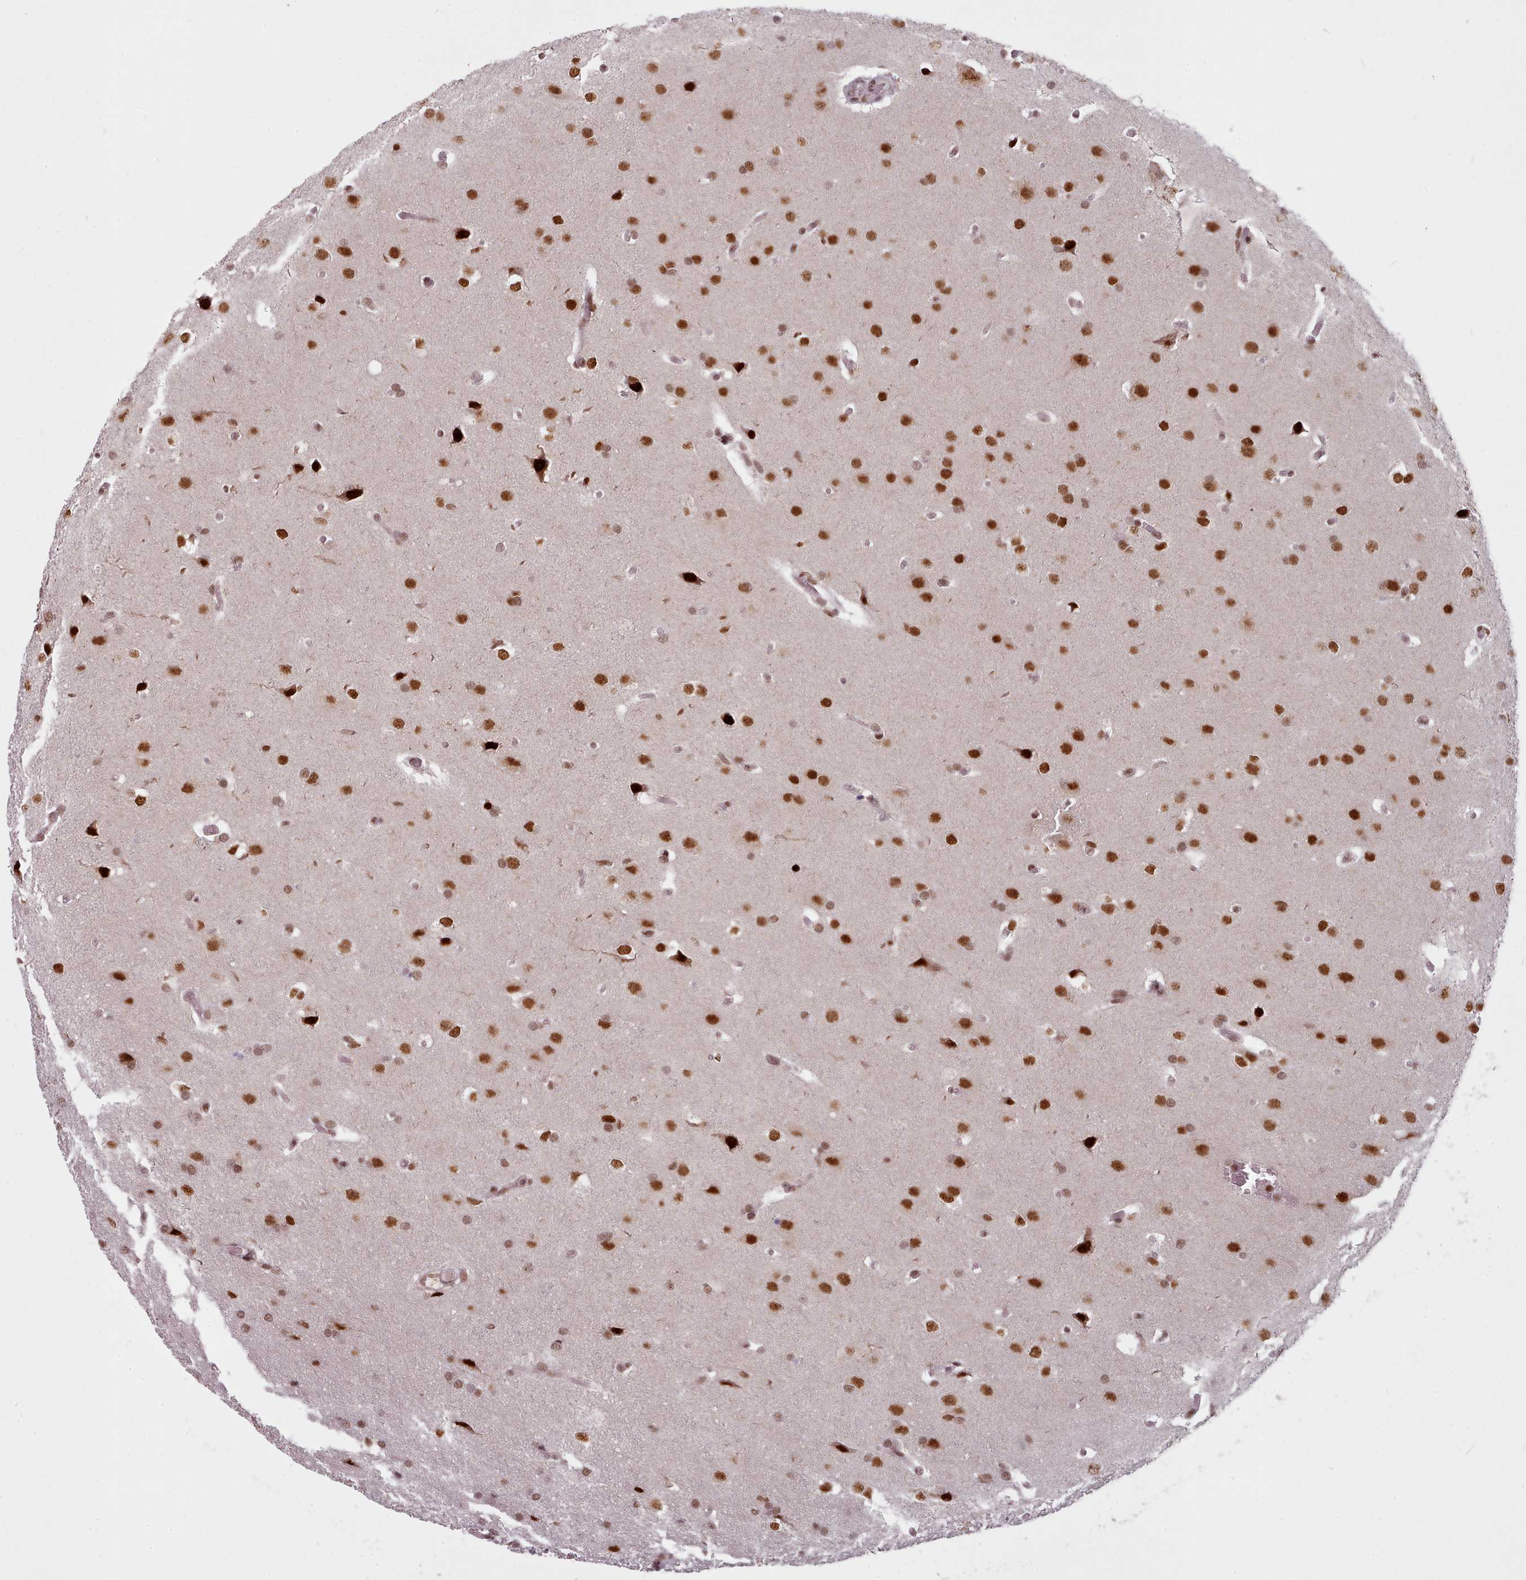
{"staining": {"intensity": "strong", "quantity": ">75%", "location": "nuclear"}, "tissue": "glioma", "cell_type": "Tumor cells", "image_type": "cancer", "snomed": [{"axis": "morphology", "description": "Glioma, malignant, Low grade"}, {"axis": "topography", "description": "Brain"}], "caption": "Human glioma stained with a brown dye displays strong nuclear positive positivity in approximately >75% of tumor cells.", "gene": "SRSF9", "patient": {"sex": "female", "age": 32}}